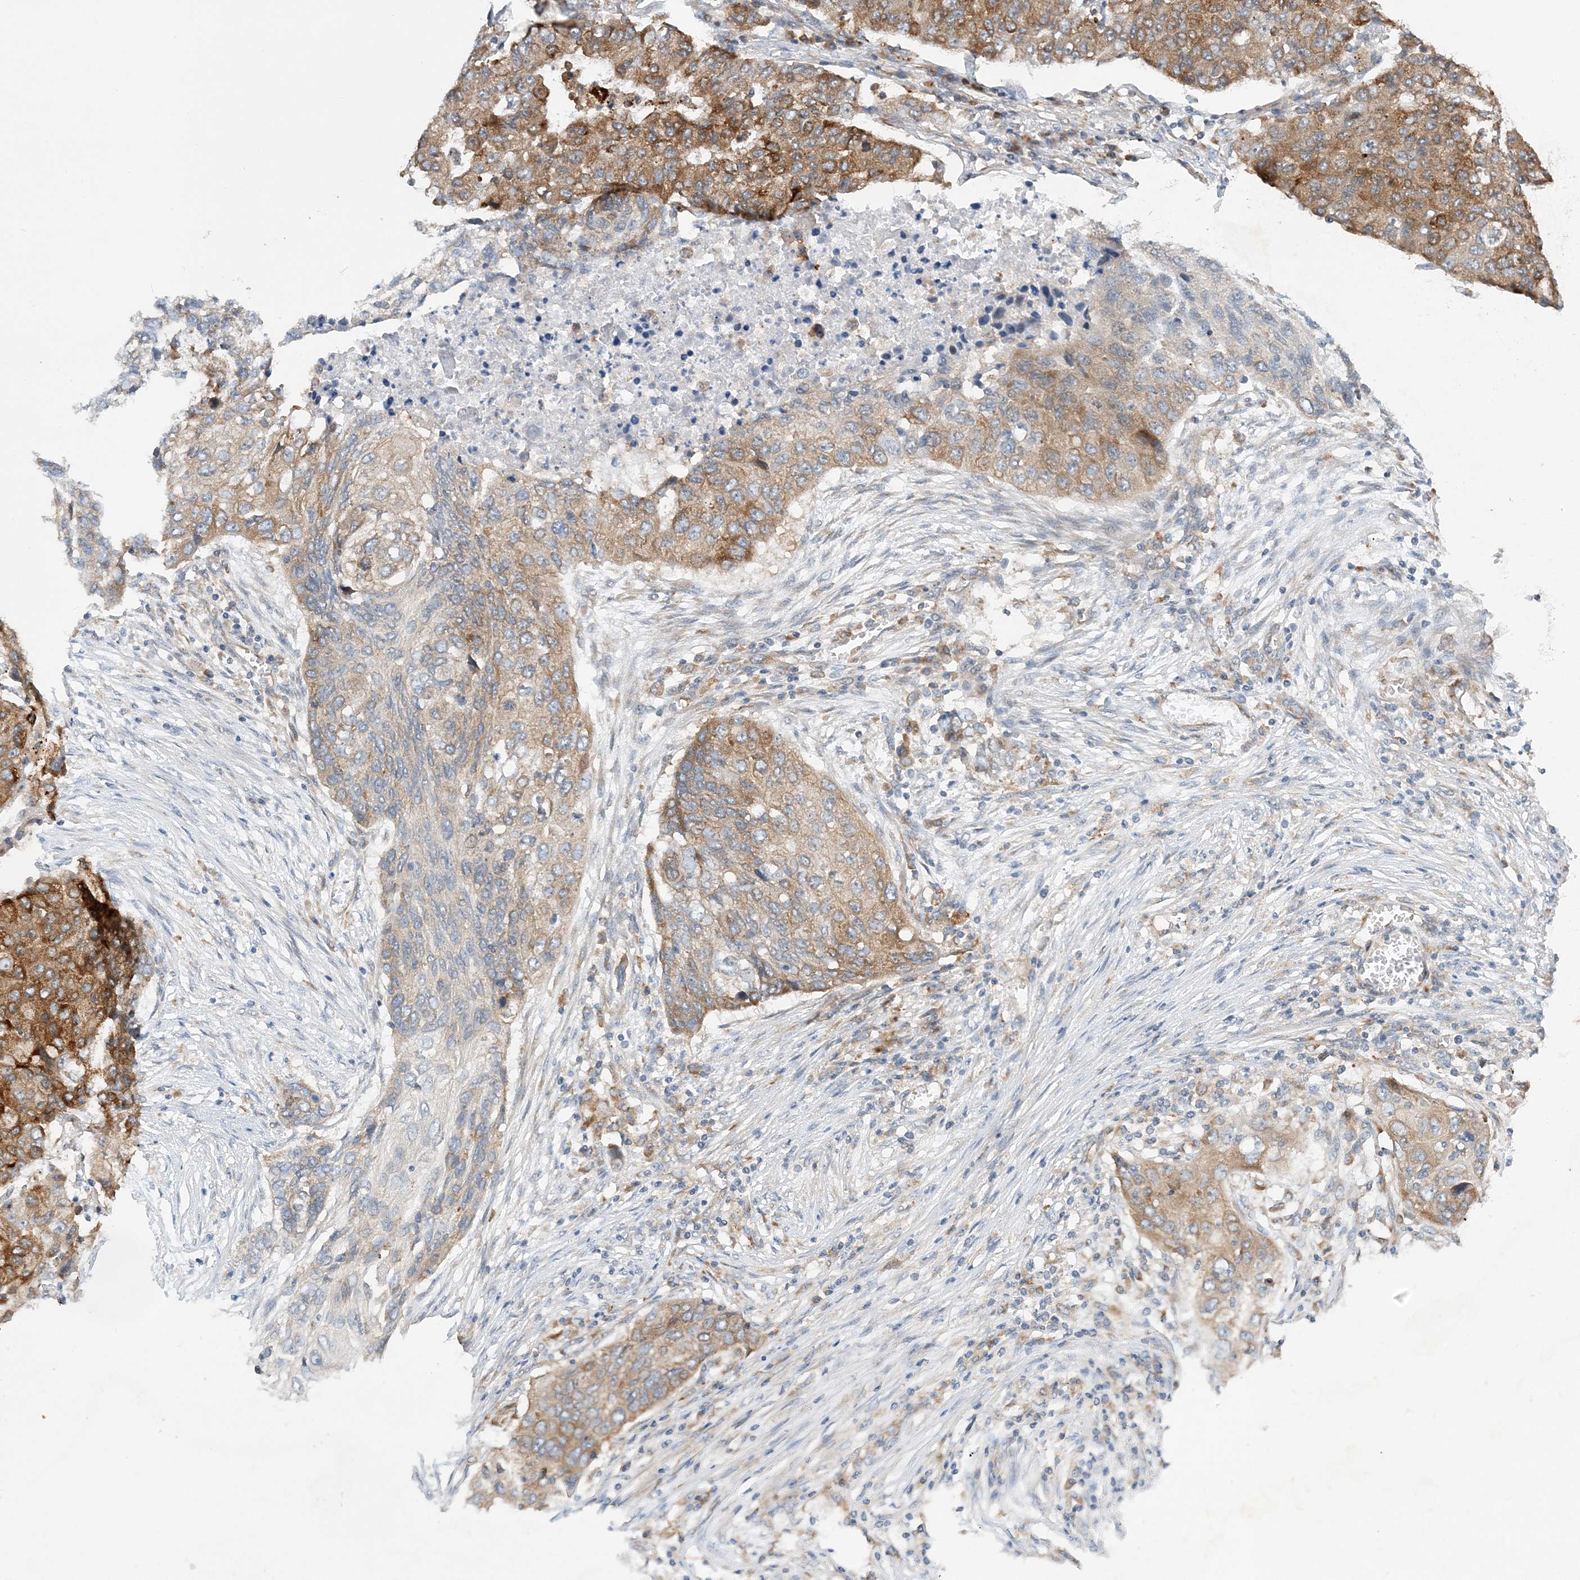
{"staining": {"intensity": "moderate", "quantity": ">75%", "location": "cytoplasmic/membranous"}, "tissue": "lung cancer", "cell_type": "Tumor cells", "image_type": "cancer", "snomed": [{"axis": "morphology", "description": "Squamous cell carcinoma, NOS"}, {"axis": "topography", "description": "Lung"}], "caption": "DAB (3,3'-diaminobenzidine) immunohistochemical staining of human lung cancer (squamous cell carcinoma) displays moderate cytoplasmic/membranous protein staining in approximately >75% of tumor cells.", "gene": "LARP4B", "patient": {"sex": "female", "age": 63}}